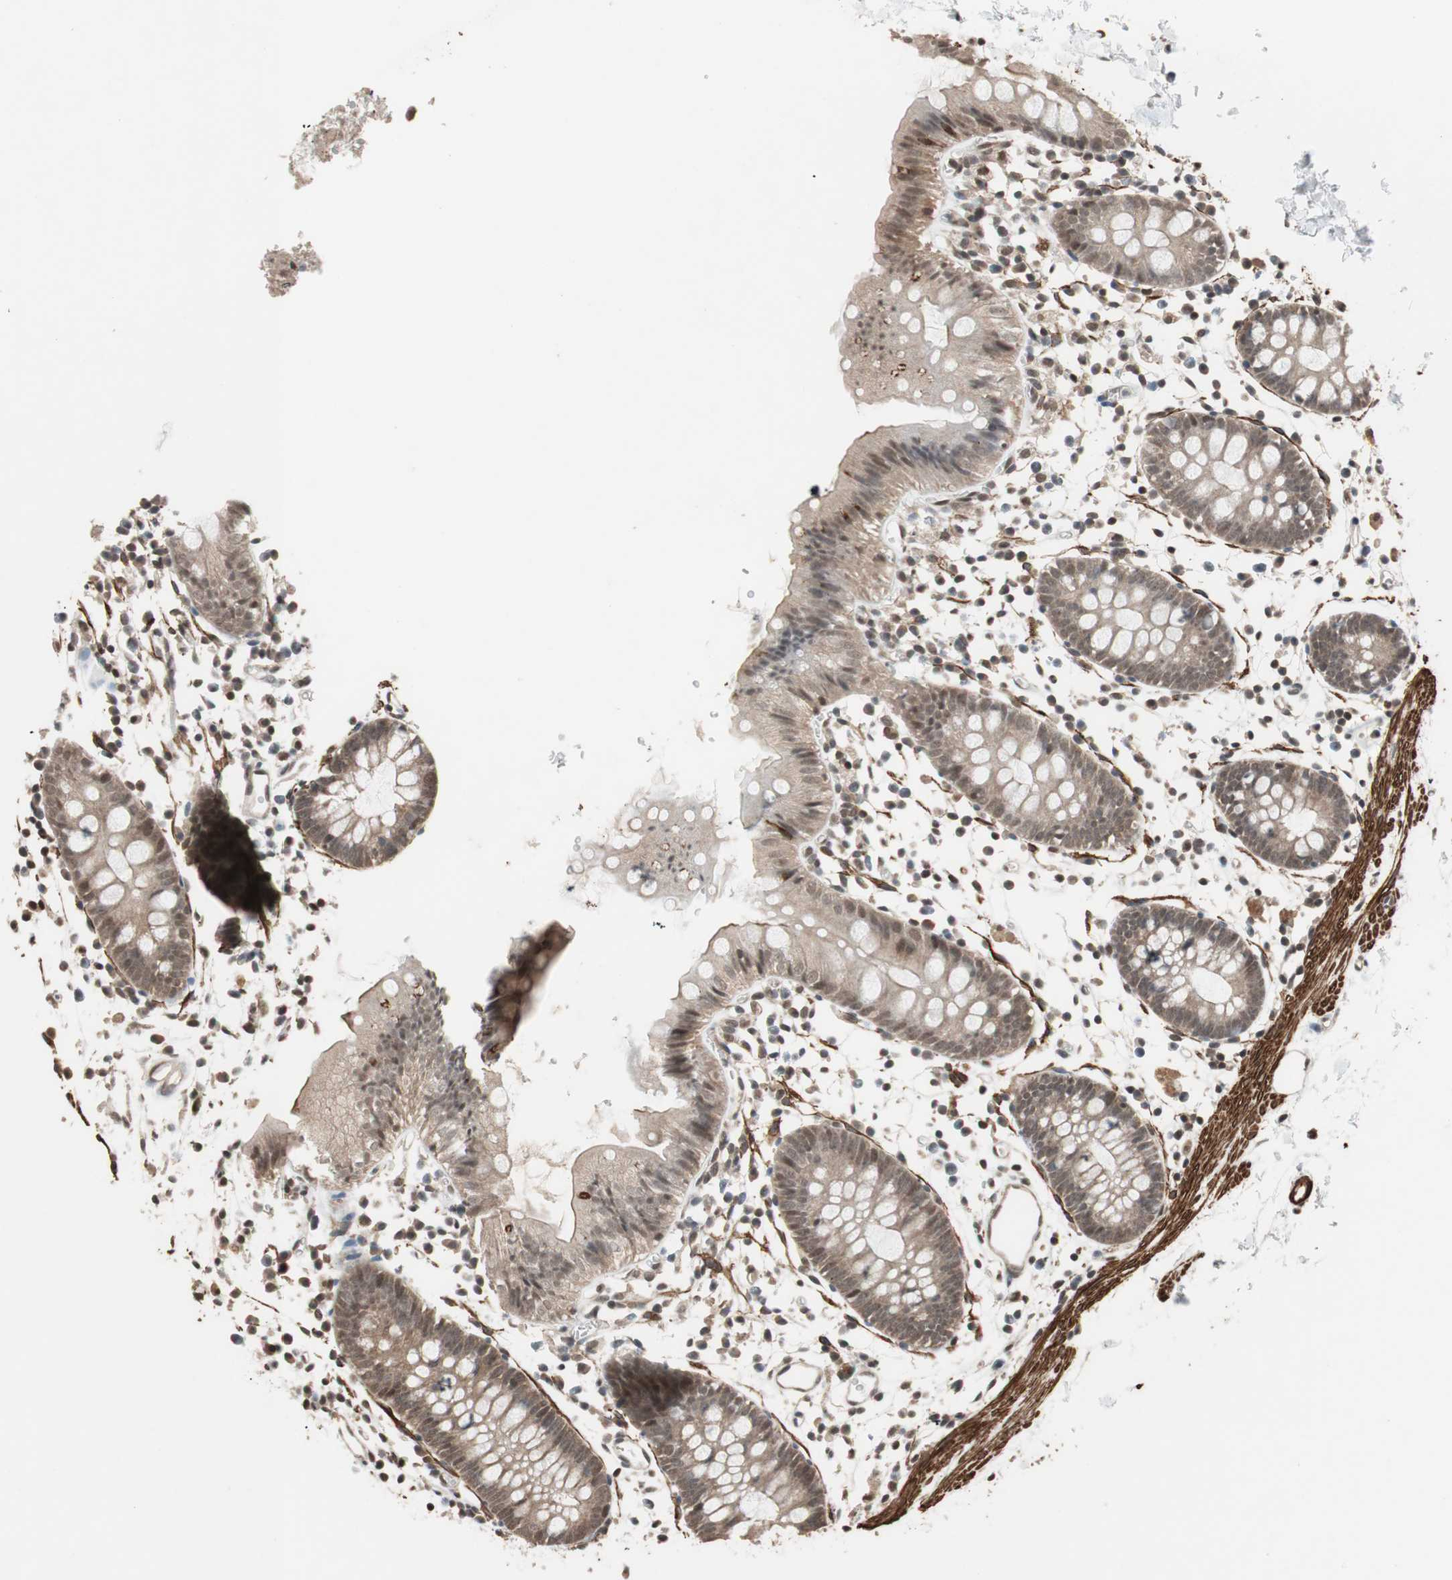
{"staining": {"intensity": "strong", "quantity": "25%-75%", "location": "cytoplasmic/membranous,nuclear"}, "tissue": "colon", "cell_type": "Endothelial cells", "image_type": "normal", "snomed": [{"axis": "morphology", "description": "Normal tissue, NOS"}, {"axis": "topography", "description": "Colon"}], "caption": "Immunohistochemical staining of unremarkable colon reveals strong cytoplasmic/membranous,nuclear protein expression in approximately 25%-75% of endothelial cells.", "gene": "DRAP1", "patient": {"sex": "male", "age": 14}}